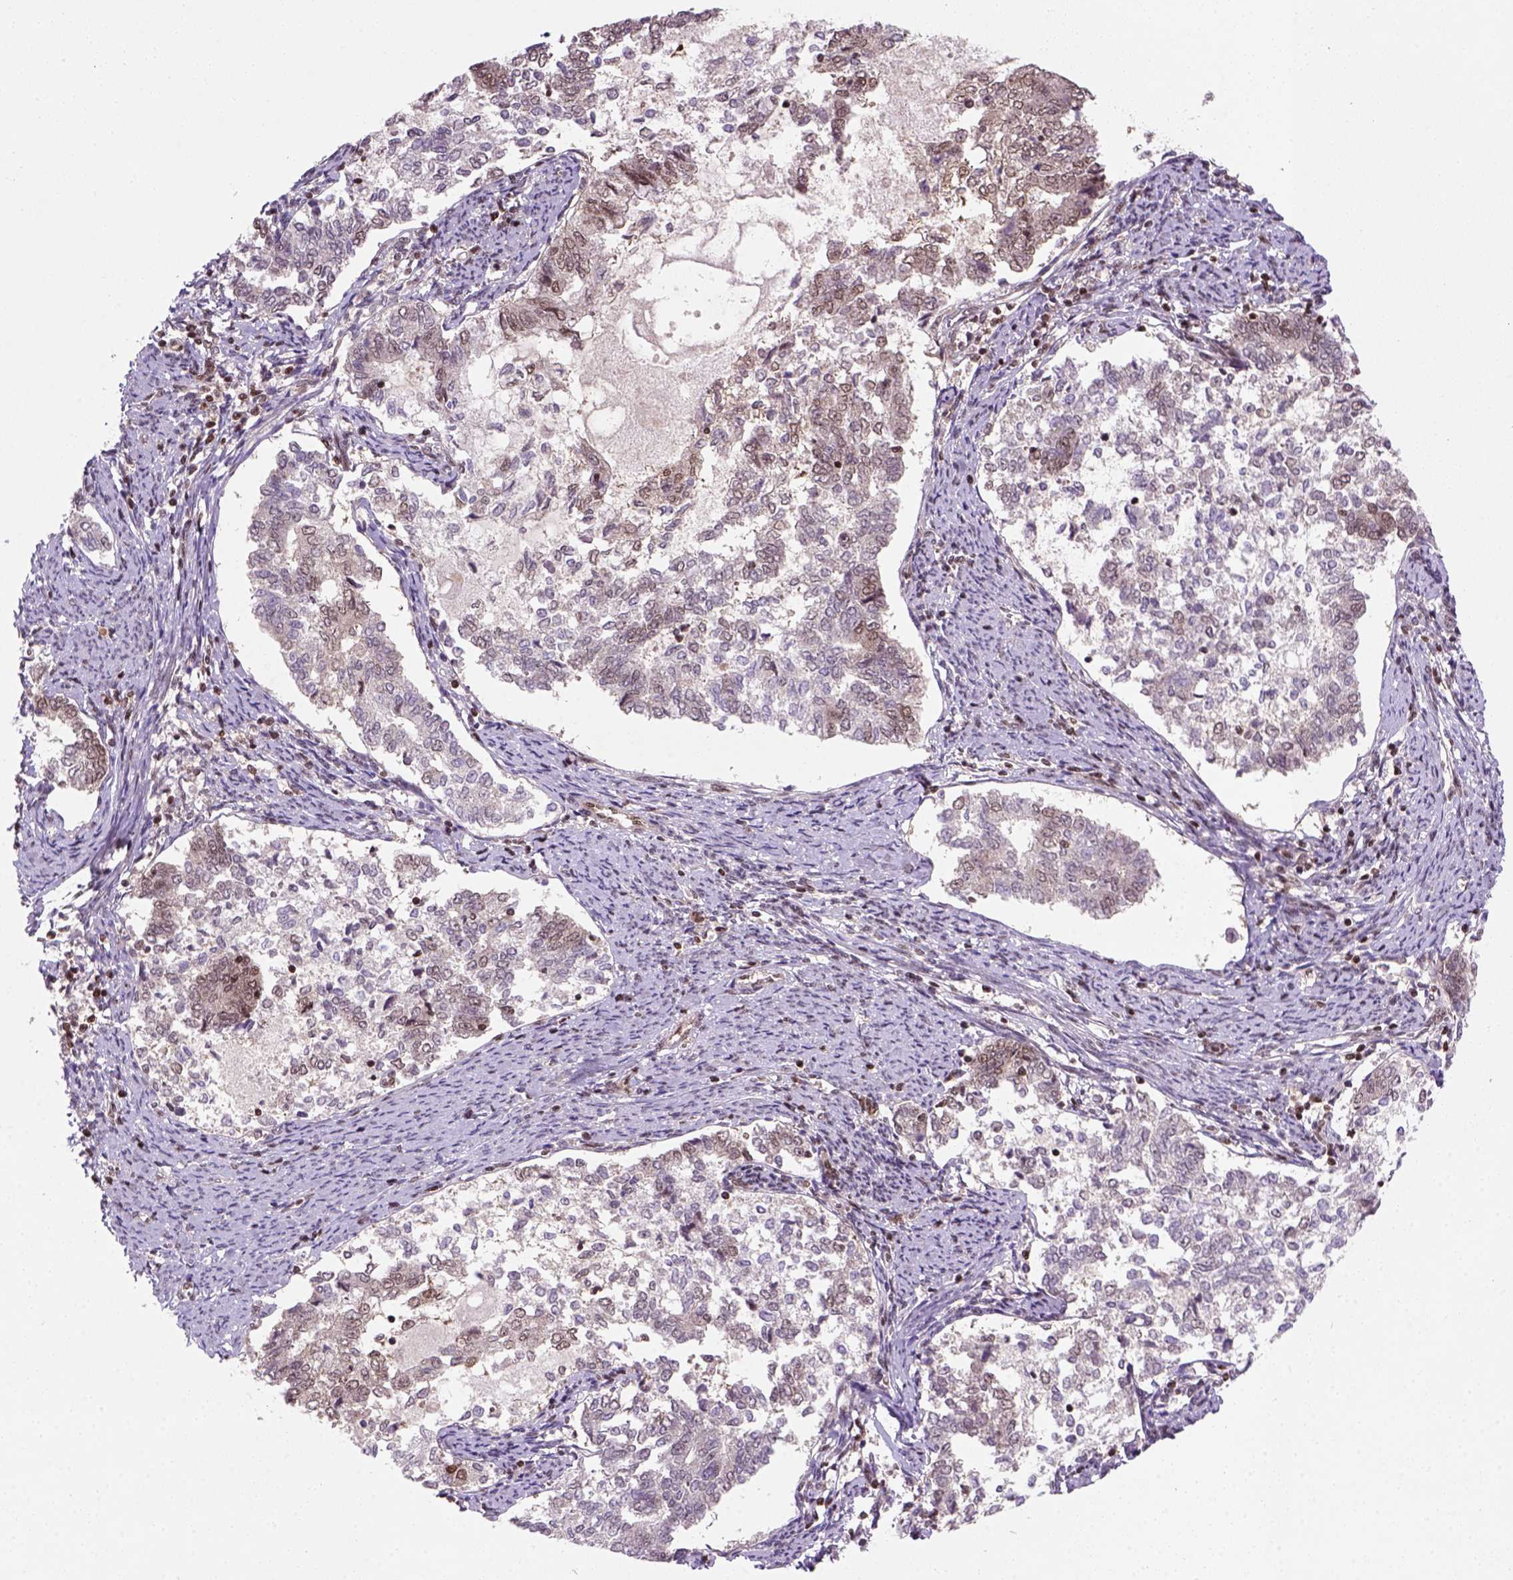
{"staining": {"intensity": "moderate", "quantity": "<25%", "location": "nuclear"}, "tissue": "endometrial cancer", "cell_type": "Tumor cells", "image_type": "cancer", "snomed": [{"axis": "morphology", "description": "Adenocarcinoma, NOS"}, {"axis": "topography", "description": "Endometrium"}], "caption": "Immunohistochemistry staining of adenocarcinoma (endometrial), which reveals low levels of moderate nuclear expression in approximately <25% of tumor cells indicating moderate nuclear protein expression. The staining was performed using DAB (brown) for protein detection and nuclei were counterstained in hematoxylin (blue).", "gene": "MGMT", "patient": {"sex": "female", "age": 65}}